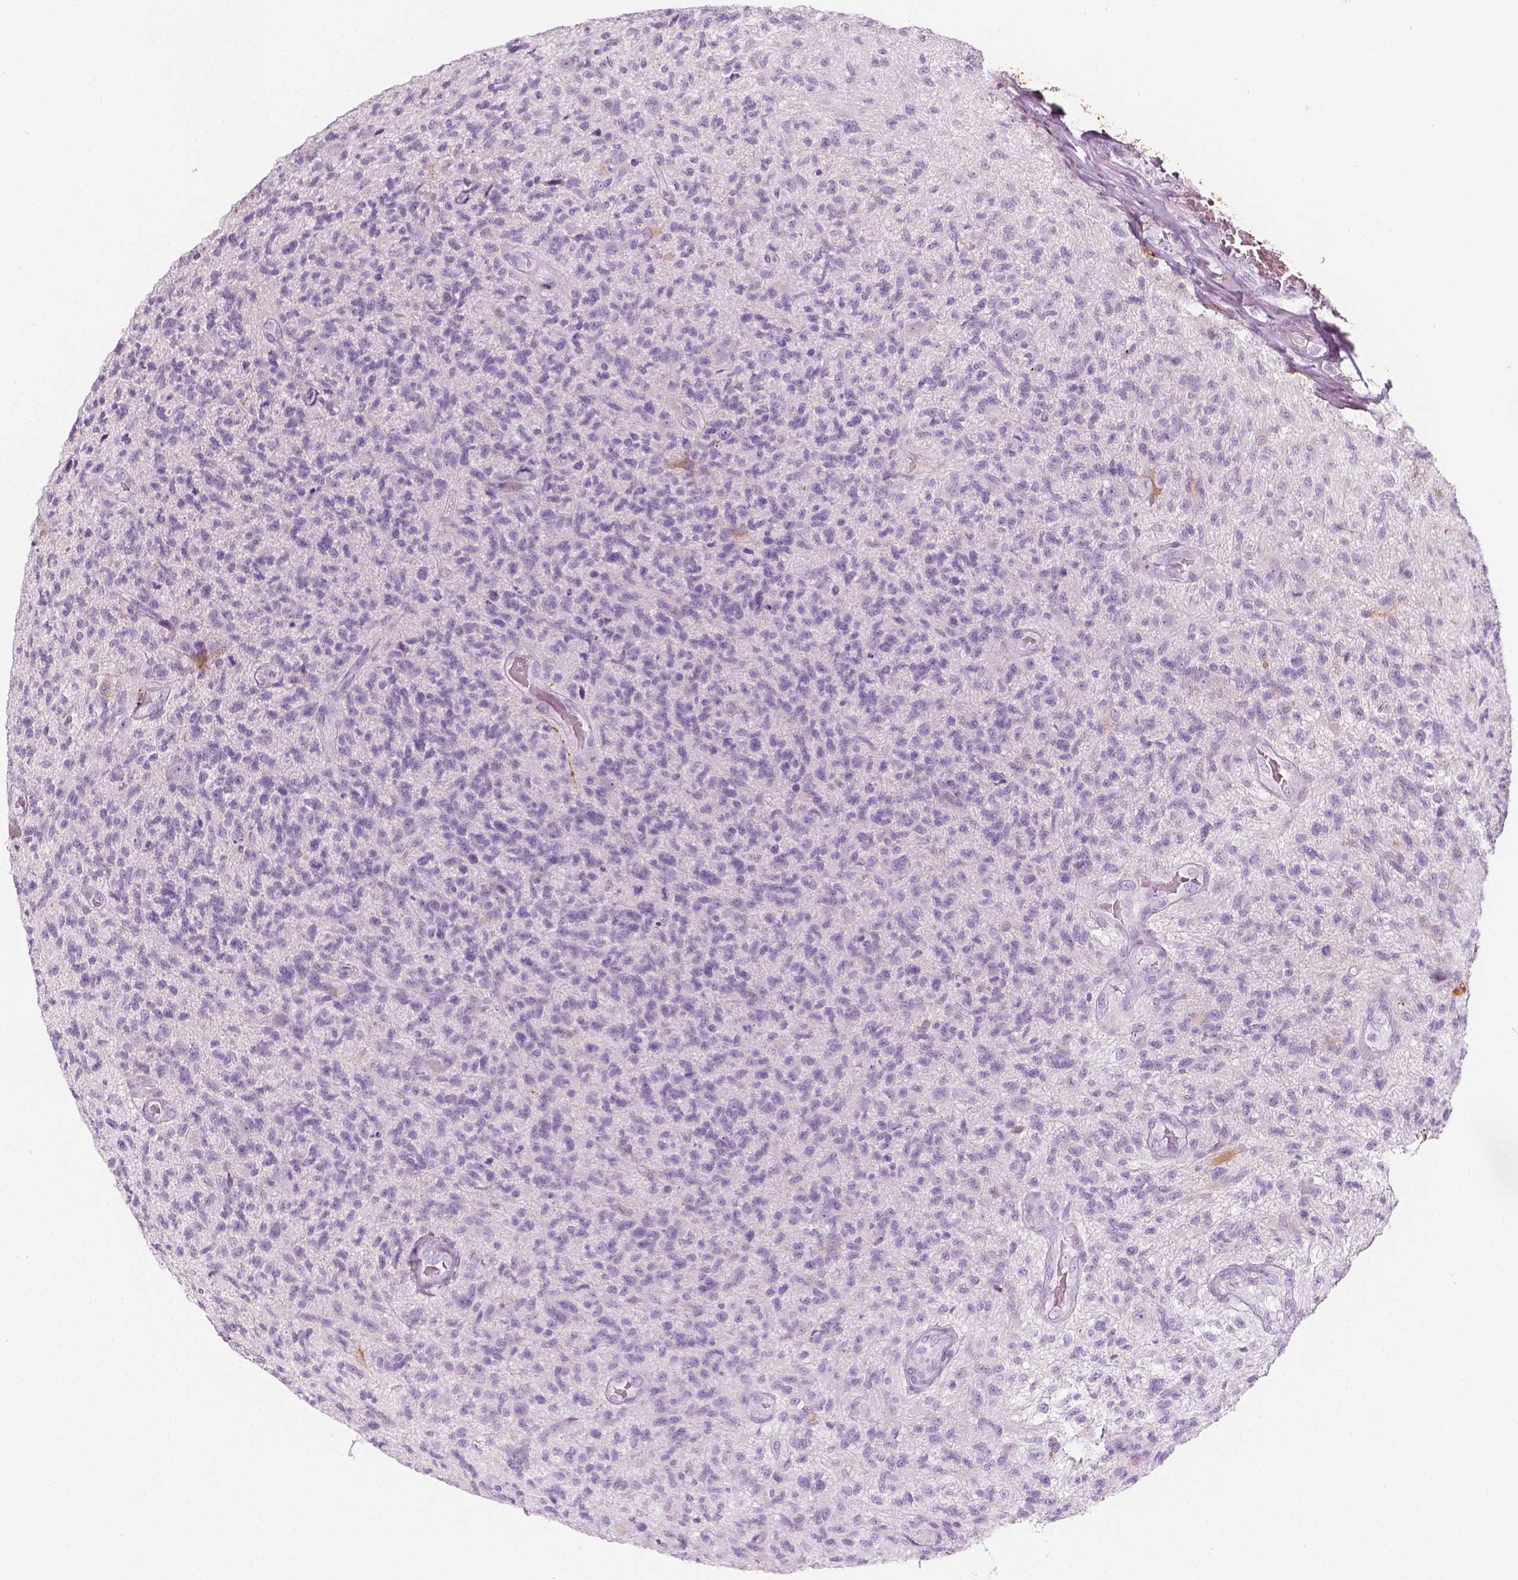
{"staining": {"intensity": "negative", "quantity": "none", "location": "none"}, "tissue": "glioma", "cell_type": "Tumor cells", "image_type": "cancer", "snomed": [{"axis": "morphology", "description": "Glioma, malignant, High grade"}, {"axis": "topography", "description": "Brain"}], "caption": "The micrograph displays no significant expression in tumor cells of glioma. Brightfield microscopy of immunohistochemistry (IHC) stained with DAB (brown) and hematoxylin (blue), captured at high magnification.", "gene": "CES1", "patient": {"sex": "male", "age": 56}}